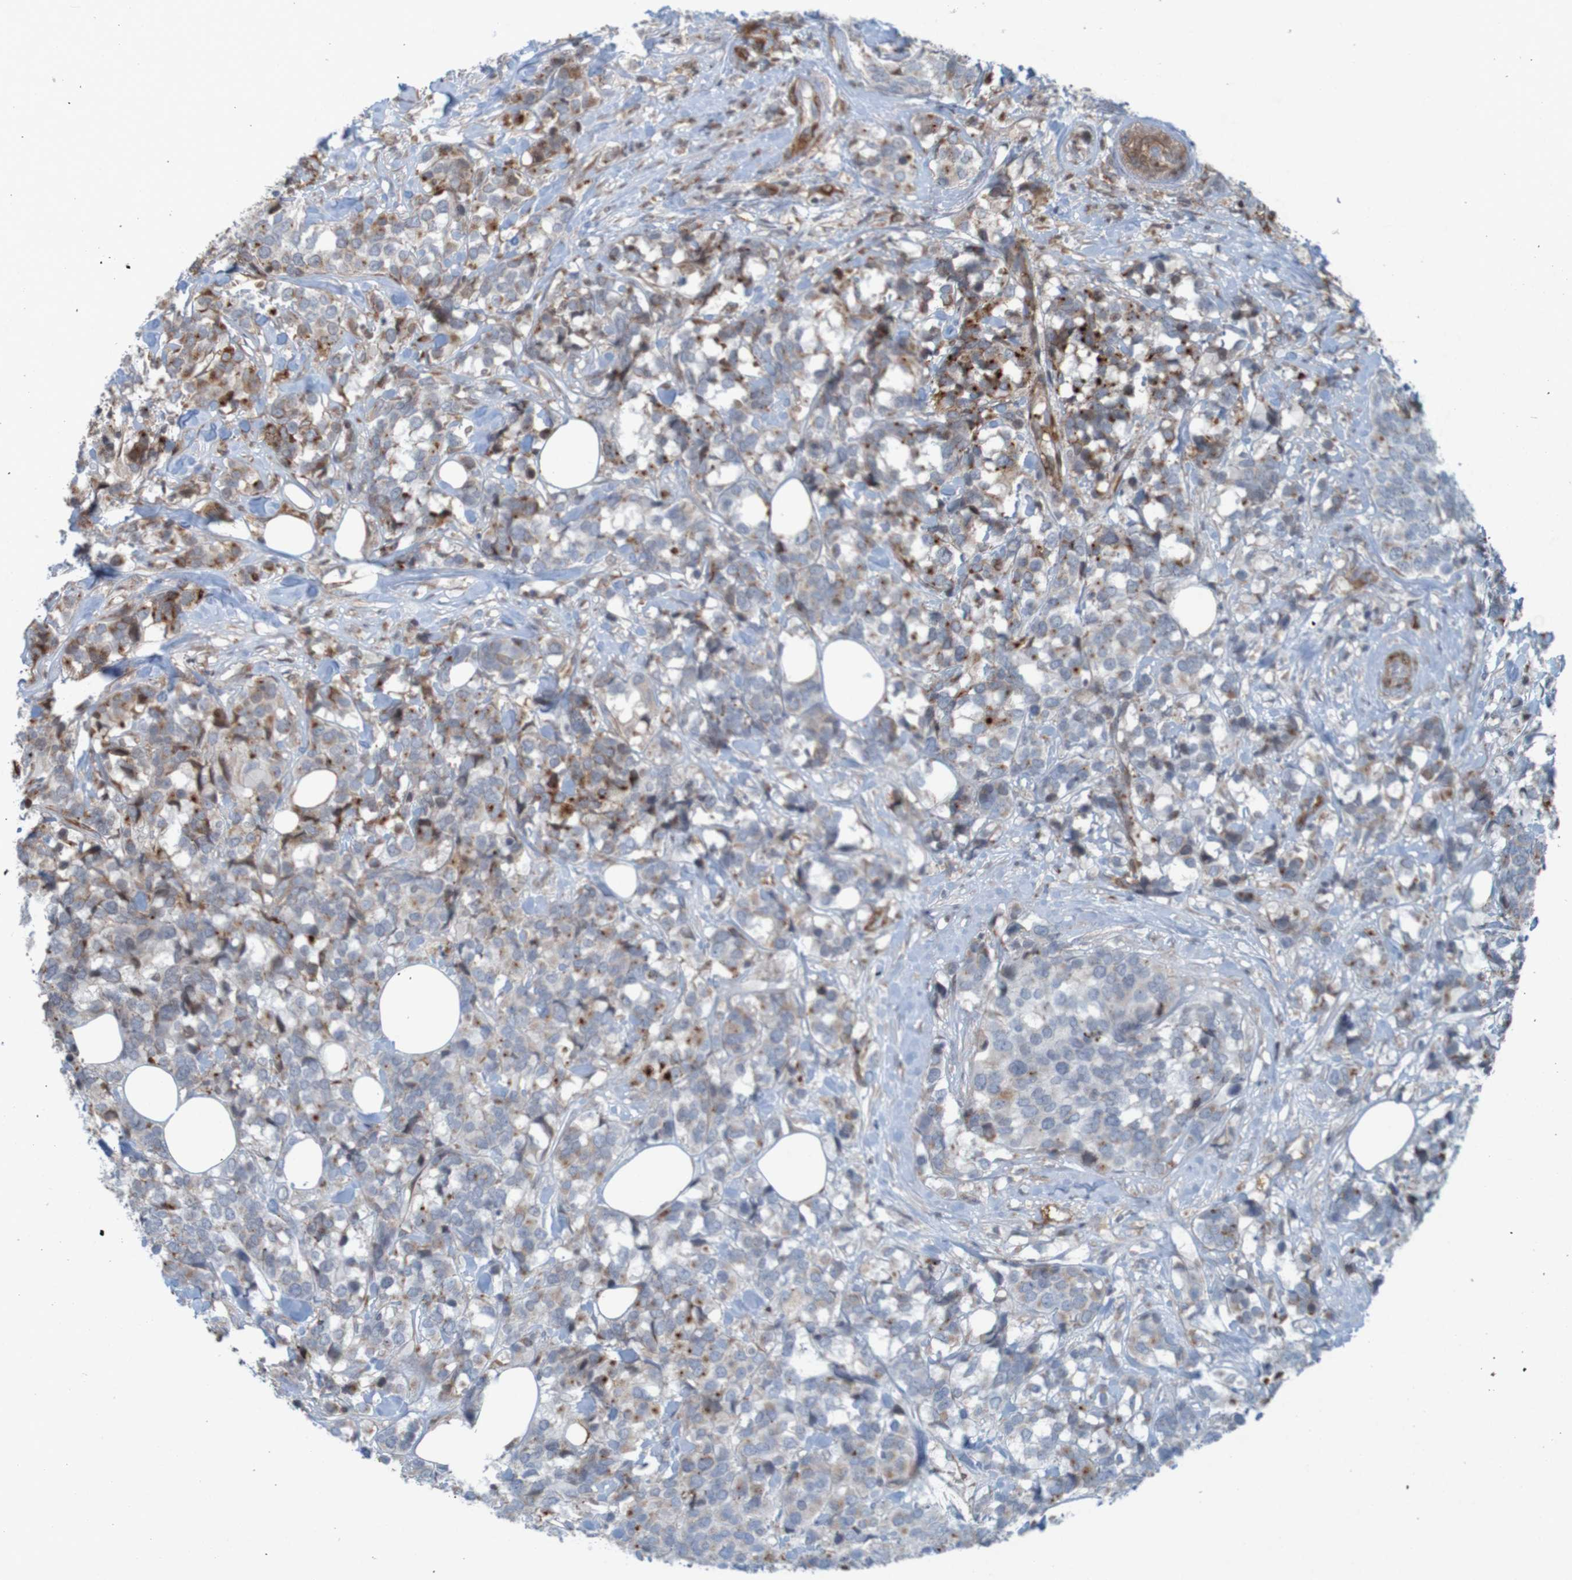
{"staining": {"intensity": "moderate", "quantity": "25%-75%", "location": "cytoplasmic/membranous"}, "tissue": "breast cancer", "cell_type": "Tumor cells", "image_type": "cancer", "snomed": [{"axis": "morphology", "description": "Lobular carcinoma"}, {"axis": "topography", "description": "Breast"}], "caption": "A brown stain highlights moderate cytoplasmic/membranous positivity of a protein in human lobular carcinoma (breast) tumor cells.", "gene": "GUCY1A1", "patient": {"sex": "female", "age": 59}}